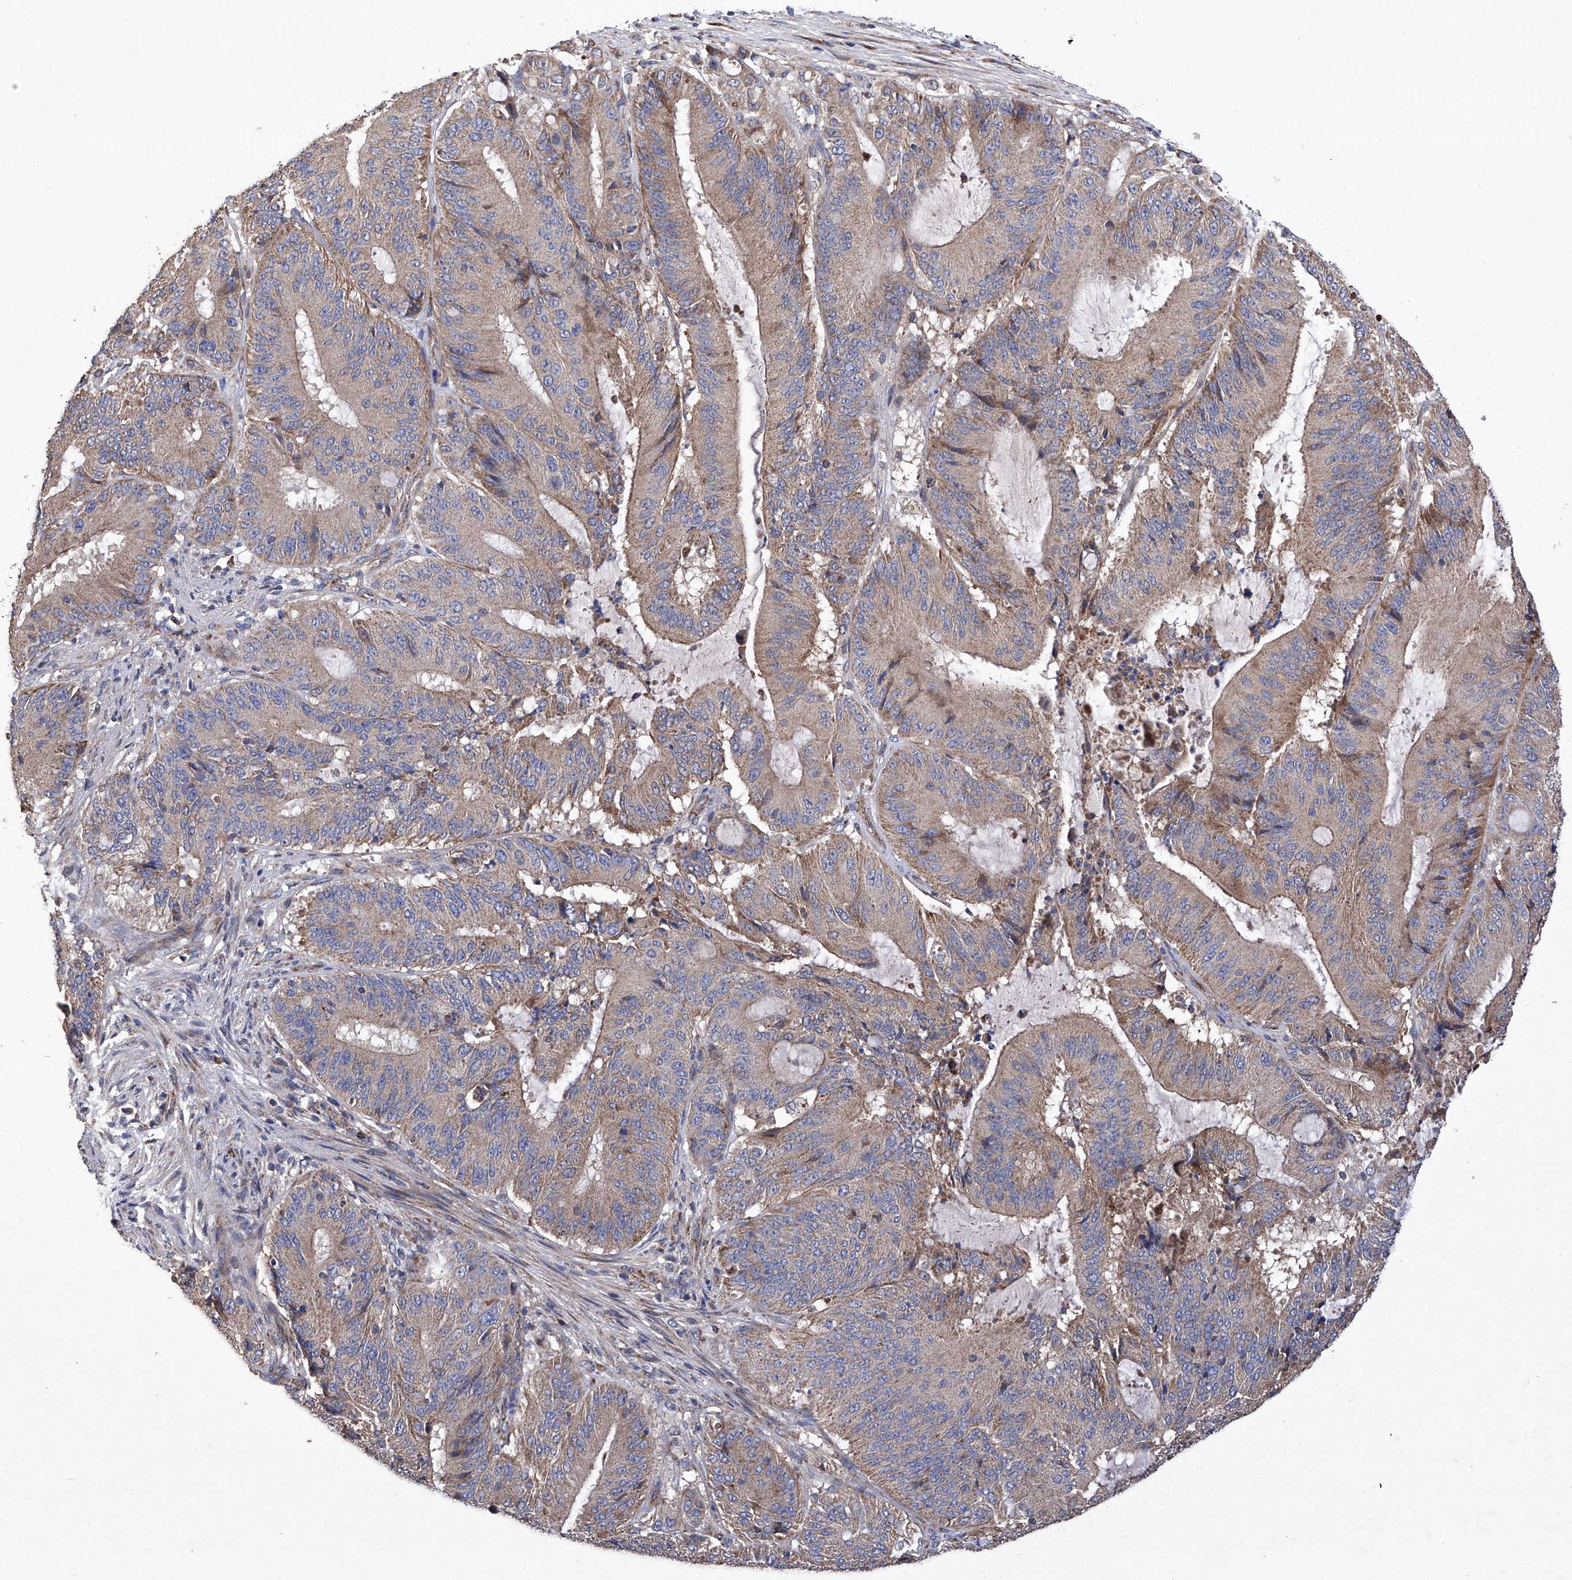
{"staining": {"intensity": "weak", "quantity": ">75%", "location": "cytoplasmic/membranous"}, "tissue": "liver cancer", "cell_type": "Tumor cells", "image_type": "cancer", "snomed": [{"axis": "morphology", "description": "Normal tissue, NOS"}, {"axis": "morphology", "description": "Cholangiocarcinoma"}, {"axis": "topography", "description": "Liver"}, {"axis": "topography", "description": "Peripheral nerve tissue"}], "caption": "Protein staining of liver cholangiocarcinoma tissue displays weak cytoplasmic/membranous positivity in about >75% of tumor cells.", "gene": "EFCAB2", "patient": {"sex": "female", "age": 73}}